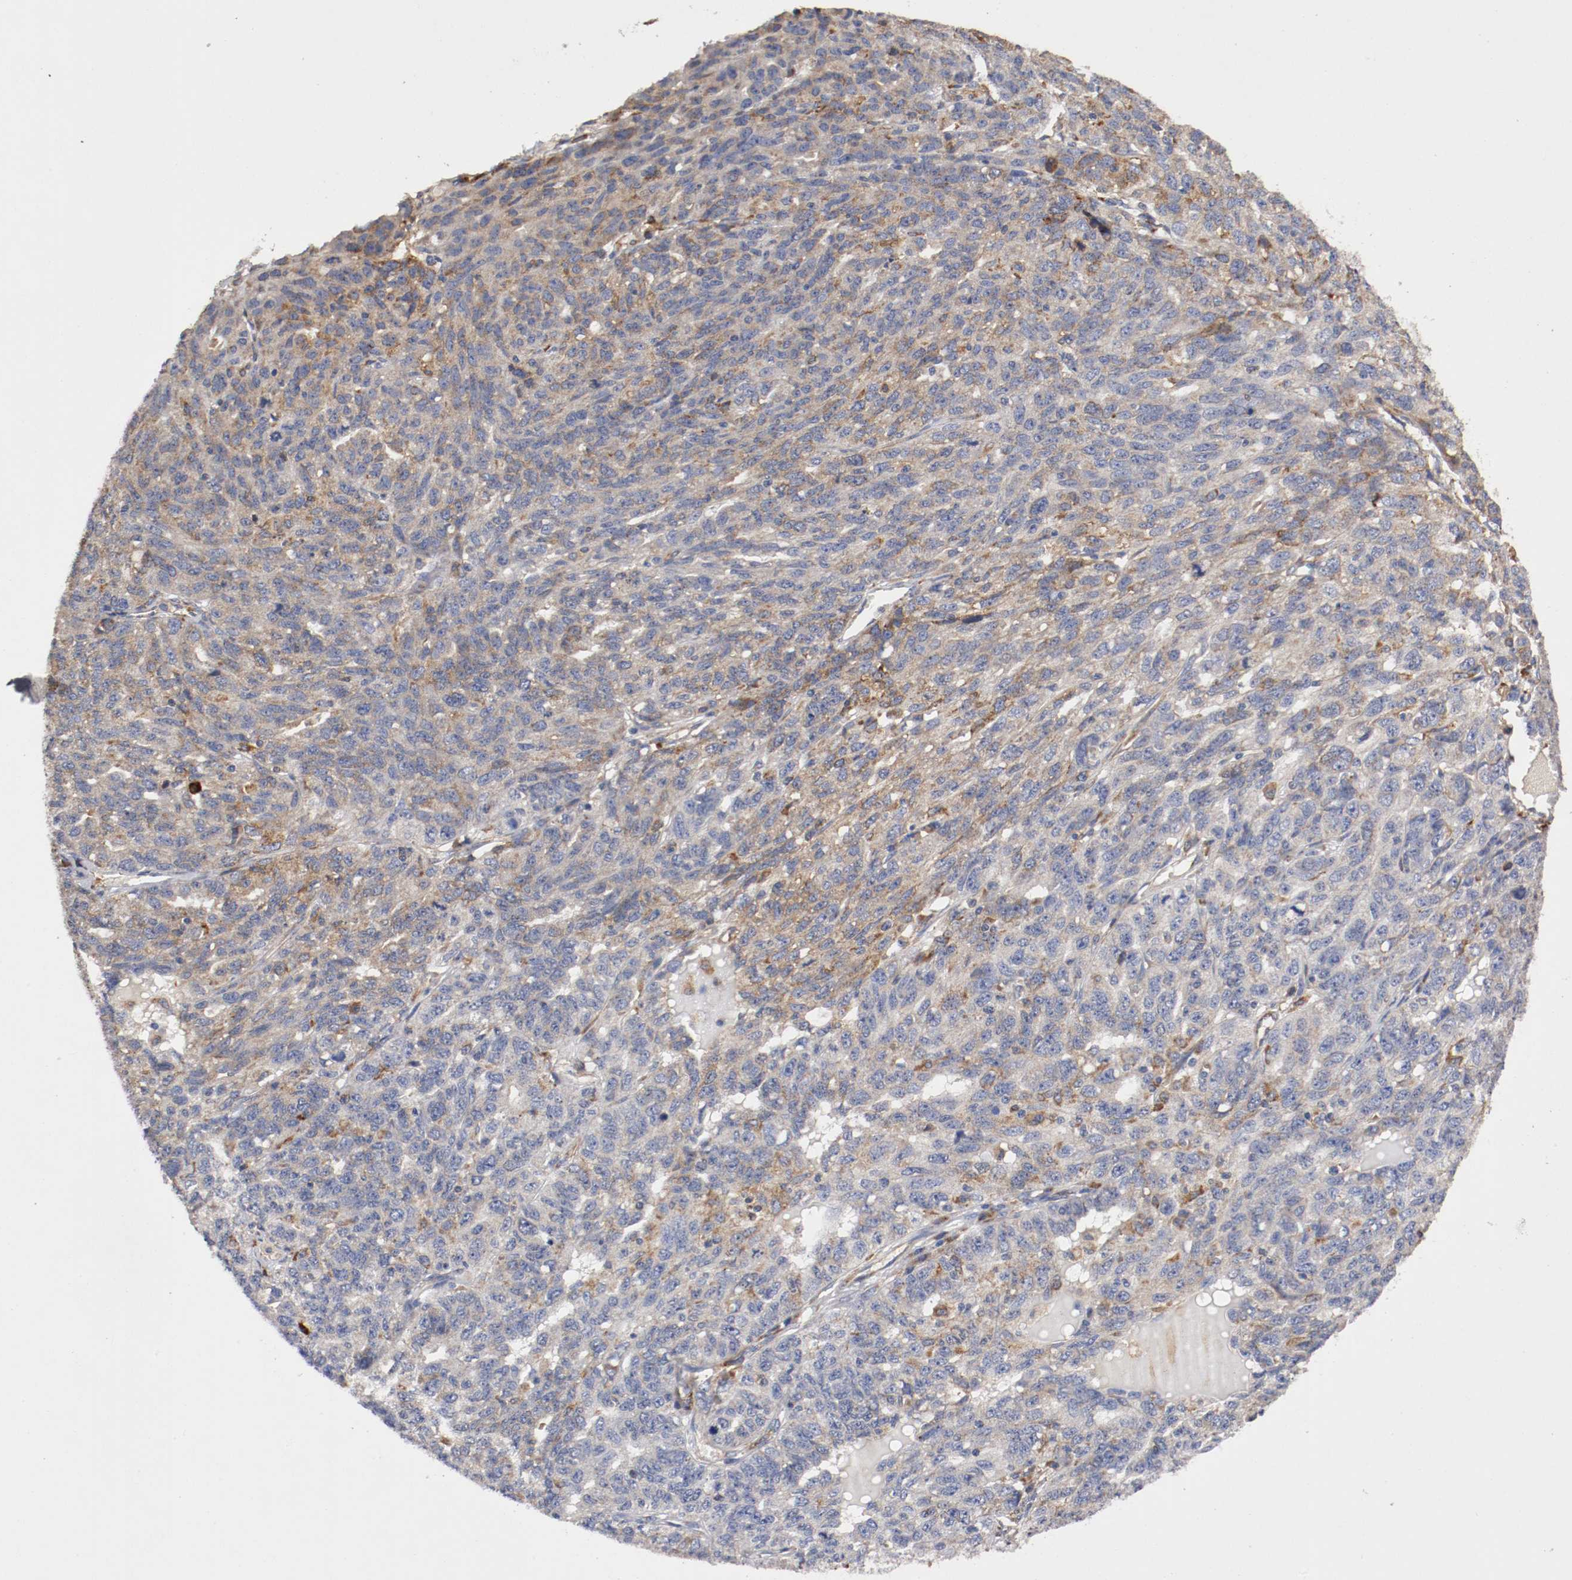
{"staining": {"intensity": "moderate", "quantity": ">75%", "location": "cytoplasmic/membranous"}, "tissue": "ovarian cancer", "cell_type": "Tumor cells", "image_type": "cancer", "snomed": [{"axis": "morphology", "description": "Cystadenocarcinoma, serous, NOS"}, {"axis": "topography", "description": "Ovary"}], "caption": "Immunohistochemical staining of human ovarian cancer displays medium levels of moderate cytoplasmic/membranous positivity in approximately >75% of tumor cells.", "gene": "TRAF2", "patient": {"sex": "female", "age": 71}}